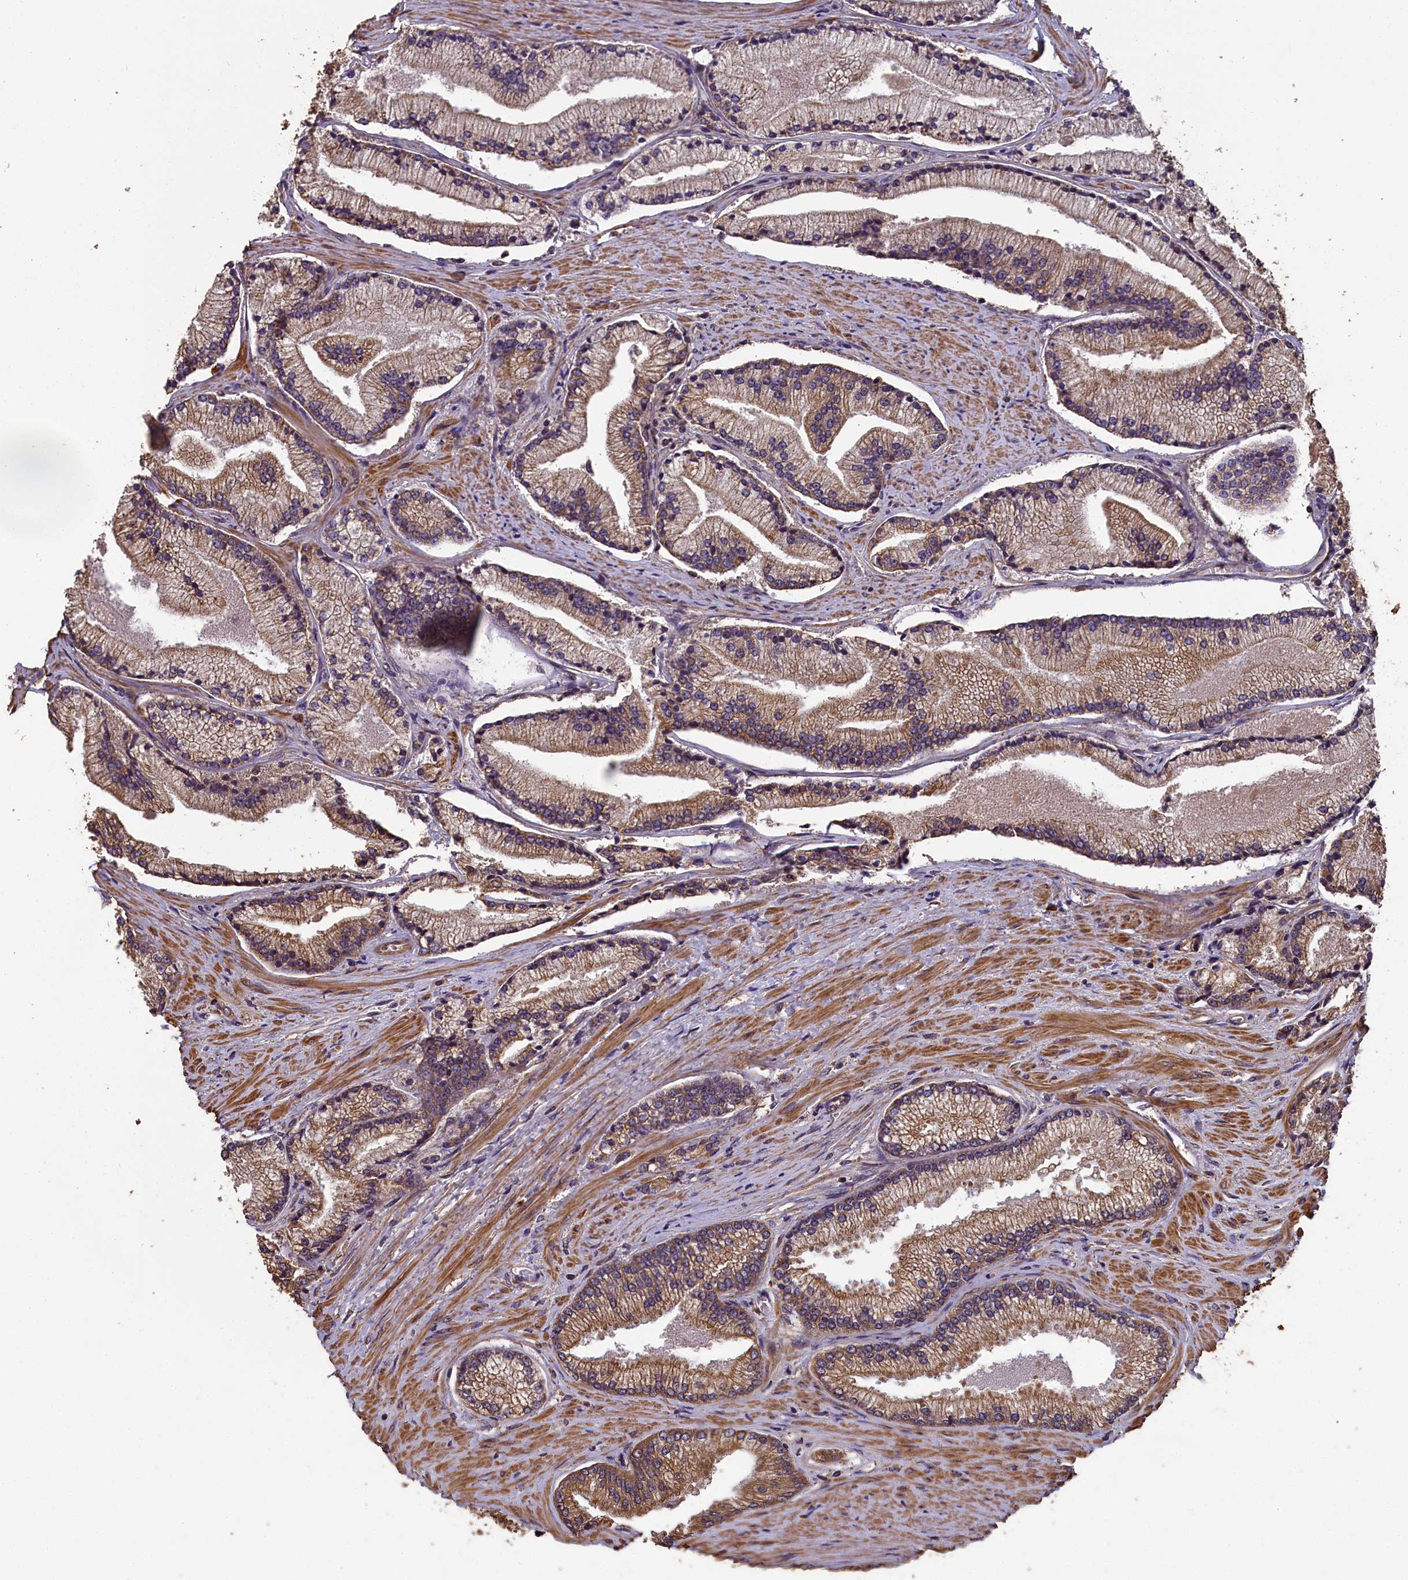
{"staining": {"intensity": "moderate", "quantity": "25%-75%", "location": "cytoplasmic/membranous"}, "tissue": "prostate cancer", "cell_type": "Tumor cells", "image_type": "cancer", "snomed": [{"axis": "morphology", "description": "Adenocarcinoma, High grade"}, {"axis": "topography", "description": "Prostate"}], "caption": "This photomicrograph reveals prostate high-grade adenocarcinoma stained with immunohistochemistry to label a protein in brown. The cytoplasmic/membranous of tumor cells show moderate positivity for the protein. Nuclei are counter-stained blue.", "gene": "CHD9", "patient": {"sex": "male", "age": 67}}